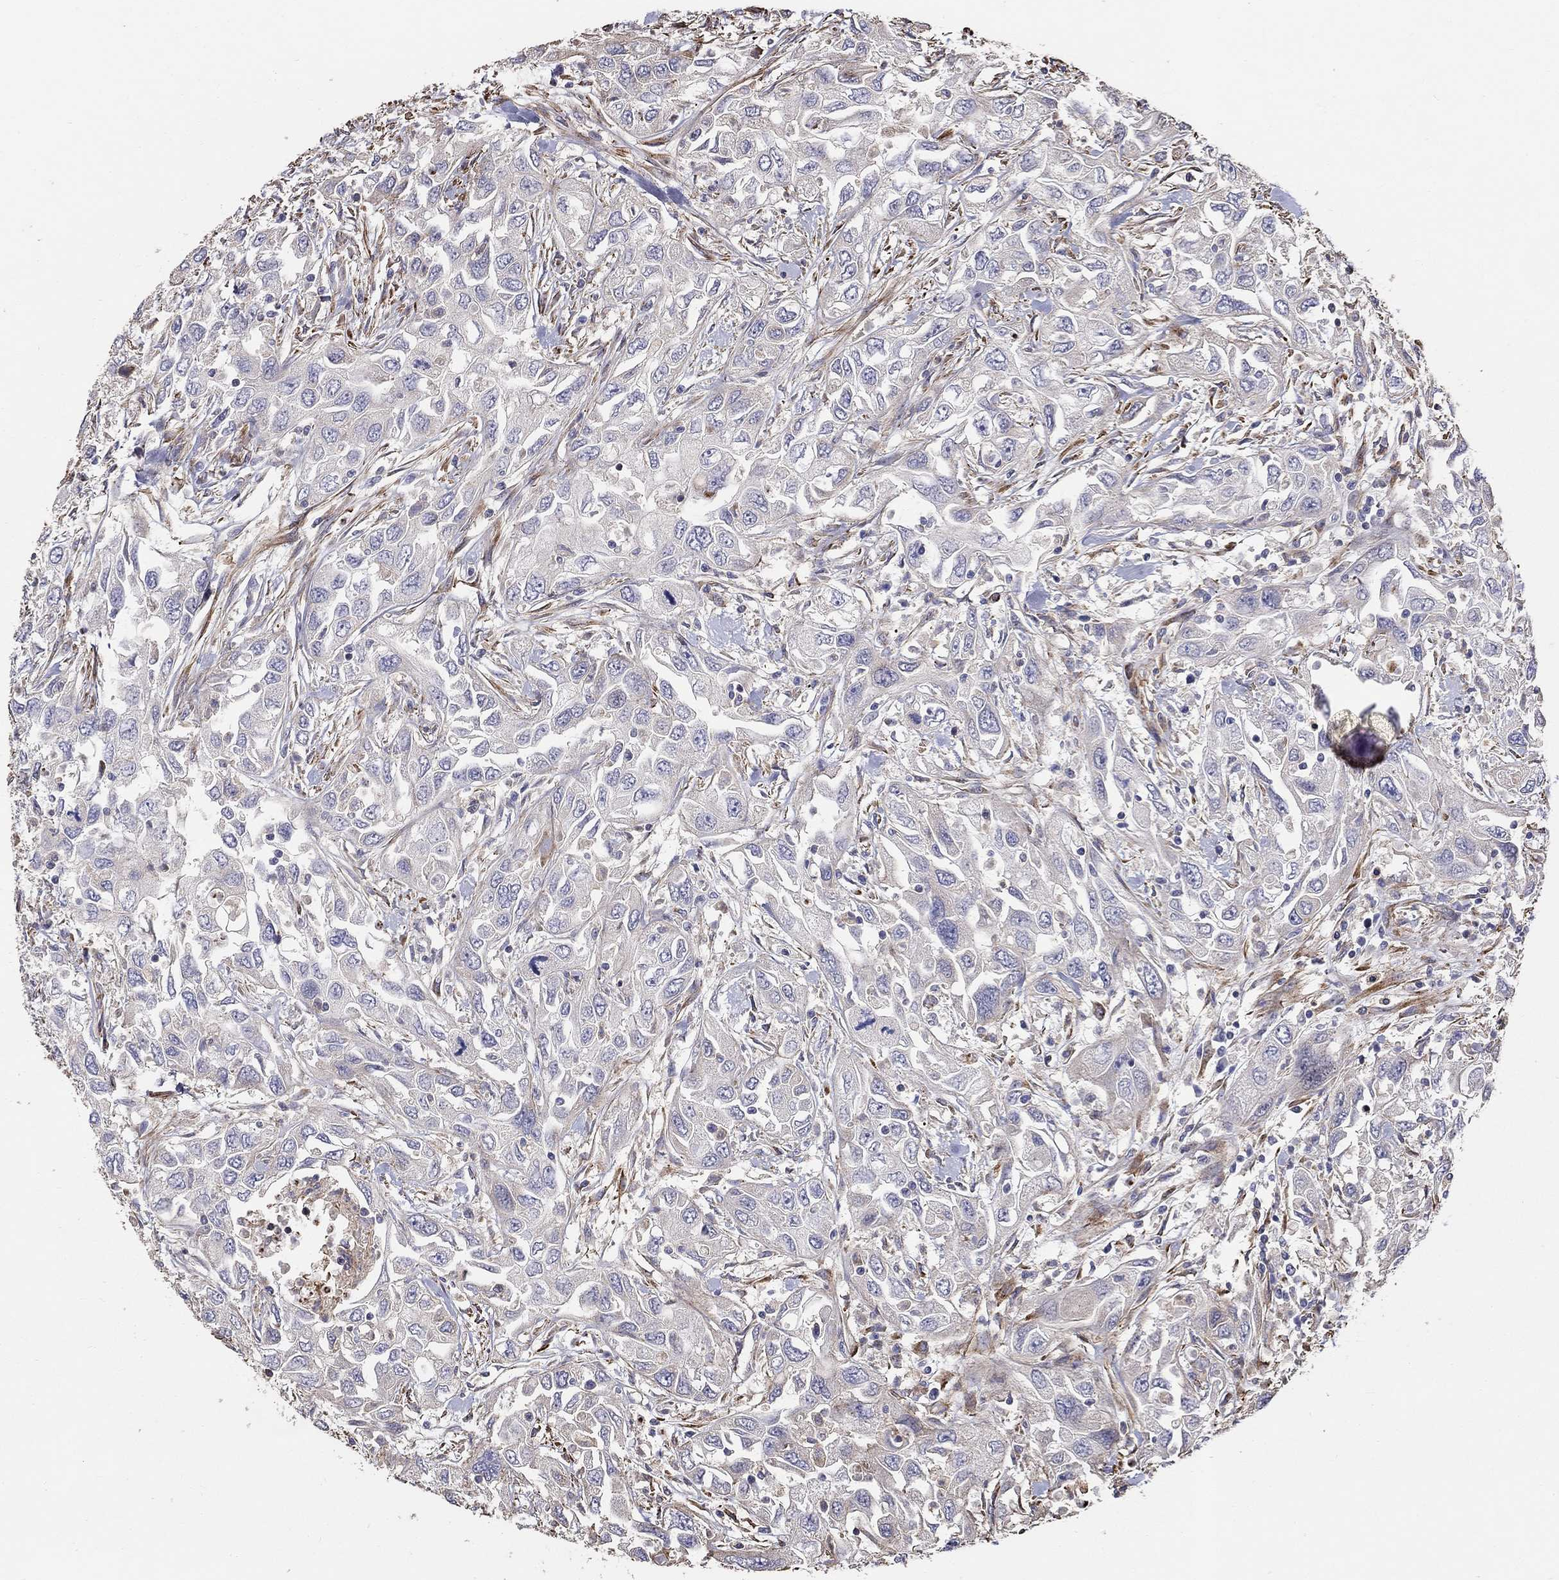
{"staining": {"intensity": "negative", "quantity": "none", "location": "none"}, "tissue": "urothelial cancer", "cell_type": "Tumor cells", "image_type": "cancer", "snomed": [{"axis": "morphology", "description": "Urothelial carcinoma, High grade"}, {"axis": "topography", "description": "Urinary bladder"}], "caption": "The IHC photomicrograph has no significant positivity in tumor cells of urothelial cancer tissue. Nuclei are stained in blue.", "gene": "NPHP1", "patient": {"sex": "male", "age": 76}}